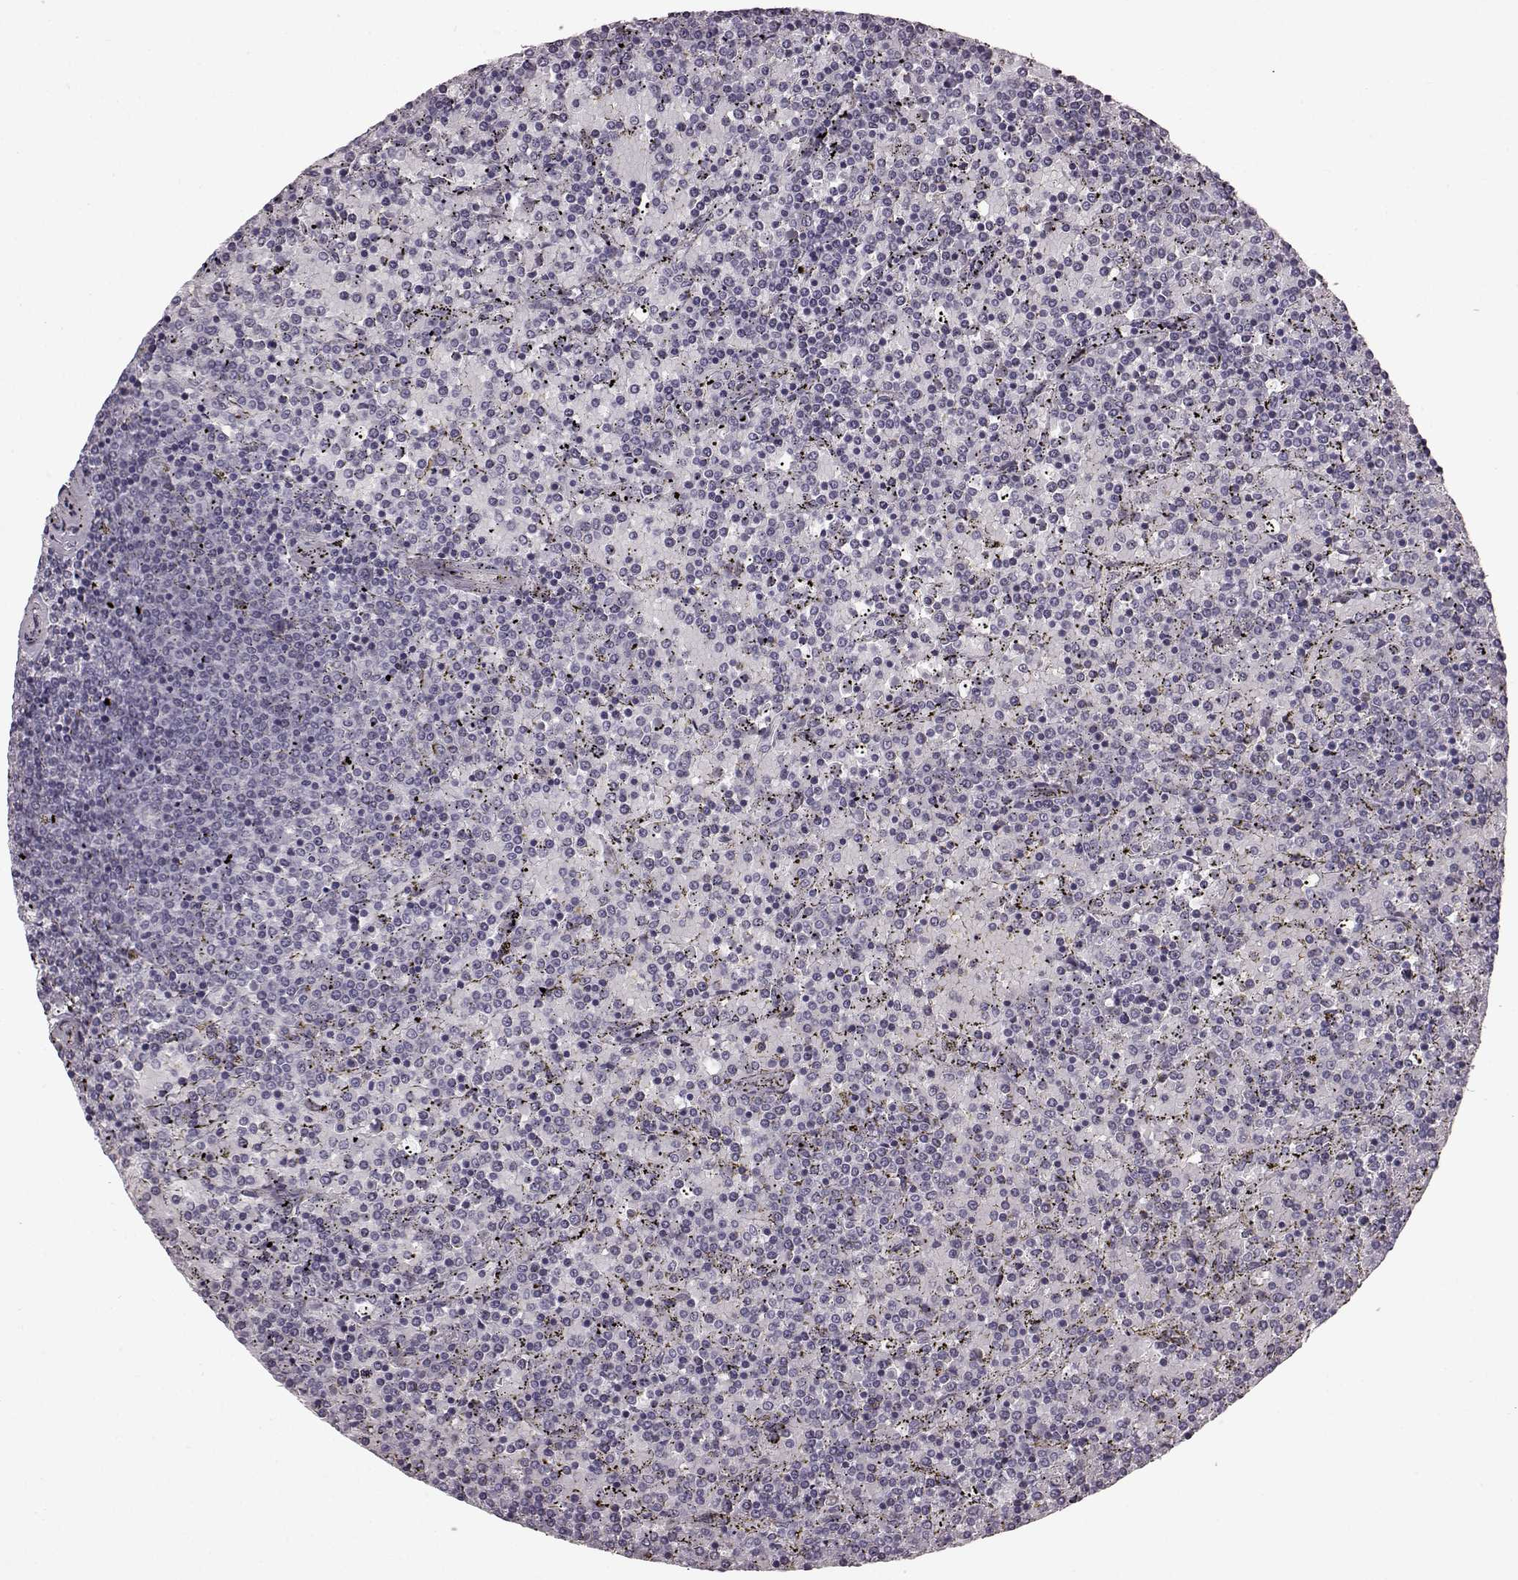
{"staining": {"intensity": "negative", "quantity": "none", "location": "none"}, "tissue": "lymphoma", "cell_type": "Tumor cells", "image_type": "cancer", "snomed": [{"axis": "morphology", "description": "Malignant lymphoma, non-Hodgkin's type, Low grade"}, {"axis": "topography", "description": "Spleen"}], "caption": "High magnification brightfield microscopy of lymphoma stained with DAB (3,3'-diaminobenzidine) (brown) and counterstained with hematoxylin (blue): tumor cells show no significant staining. Nuclei are stained in blue.", "gene": "PRPH2", "patient": {"sex": "female", "age": 77}}